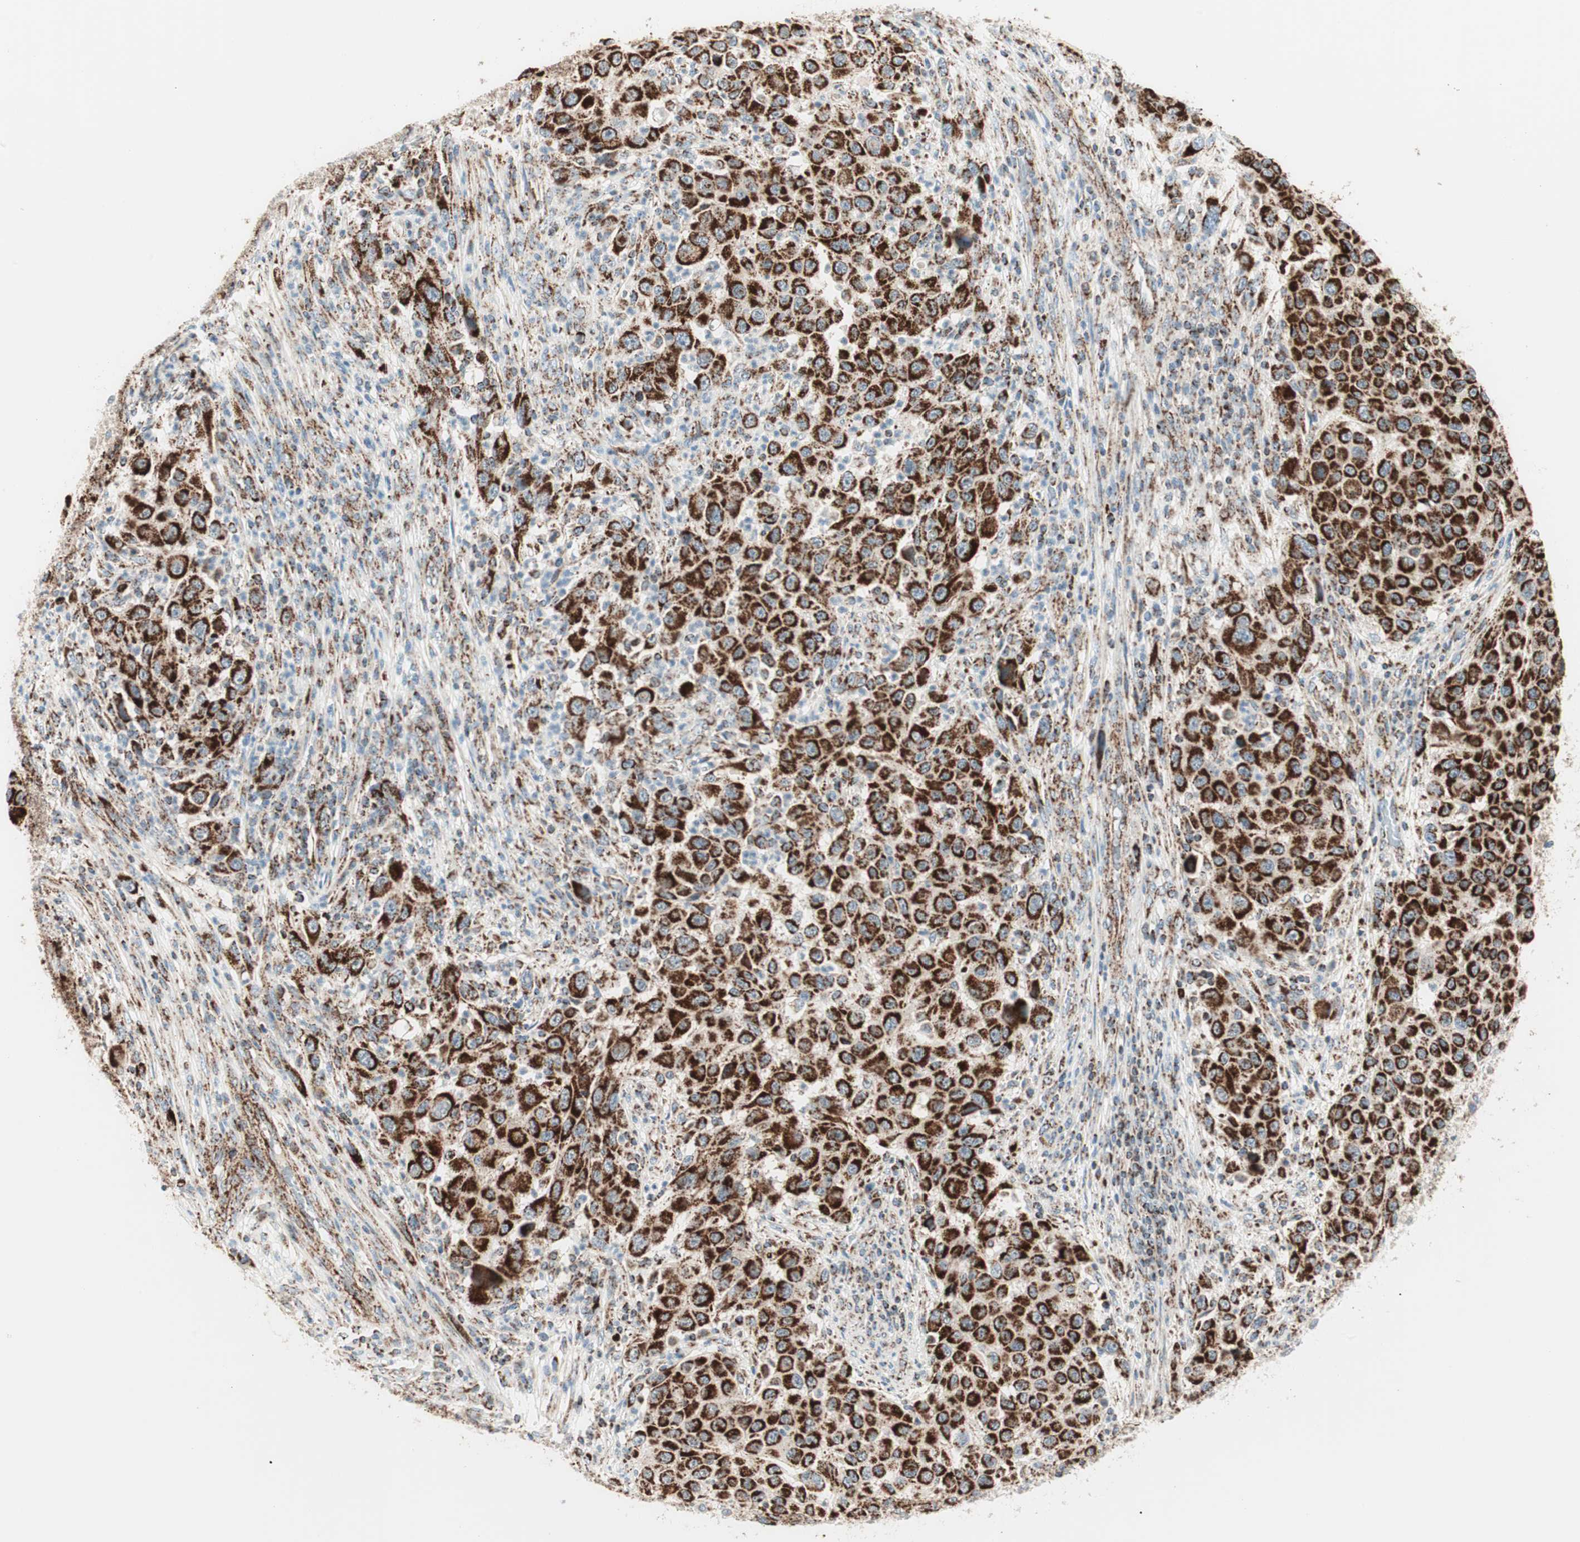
{"staining": {"intensity": "strong", "quantity": ">75%", "location": "cytoplasmic/membranous"}, "tissue": "melanoma", "cell_type": "Tumor cells", "image_type": "cancer", "snomed": [{"axis": "morphology", "description": "Malignant melanoma, Metastatic site"}, {"axis": "topography", "description": "Lymph node"}], "caption": "Brown immunohistochemical staining in human melanoma exhibits strong cytoplasmic/membranous positivity in about >75% of tumor cells. The protein is stained brown, and the nuclei are stained in blue (DAB IHC with brightfield microscopy, high magnification).", "gene": "TOMM20", "patient": {"sex": "male", "age": 61}}